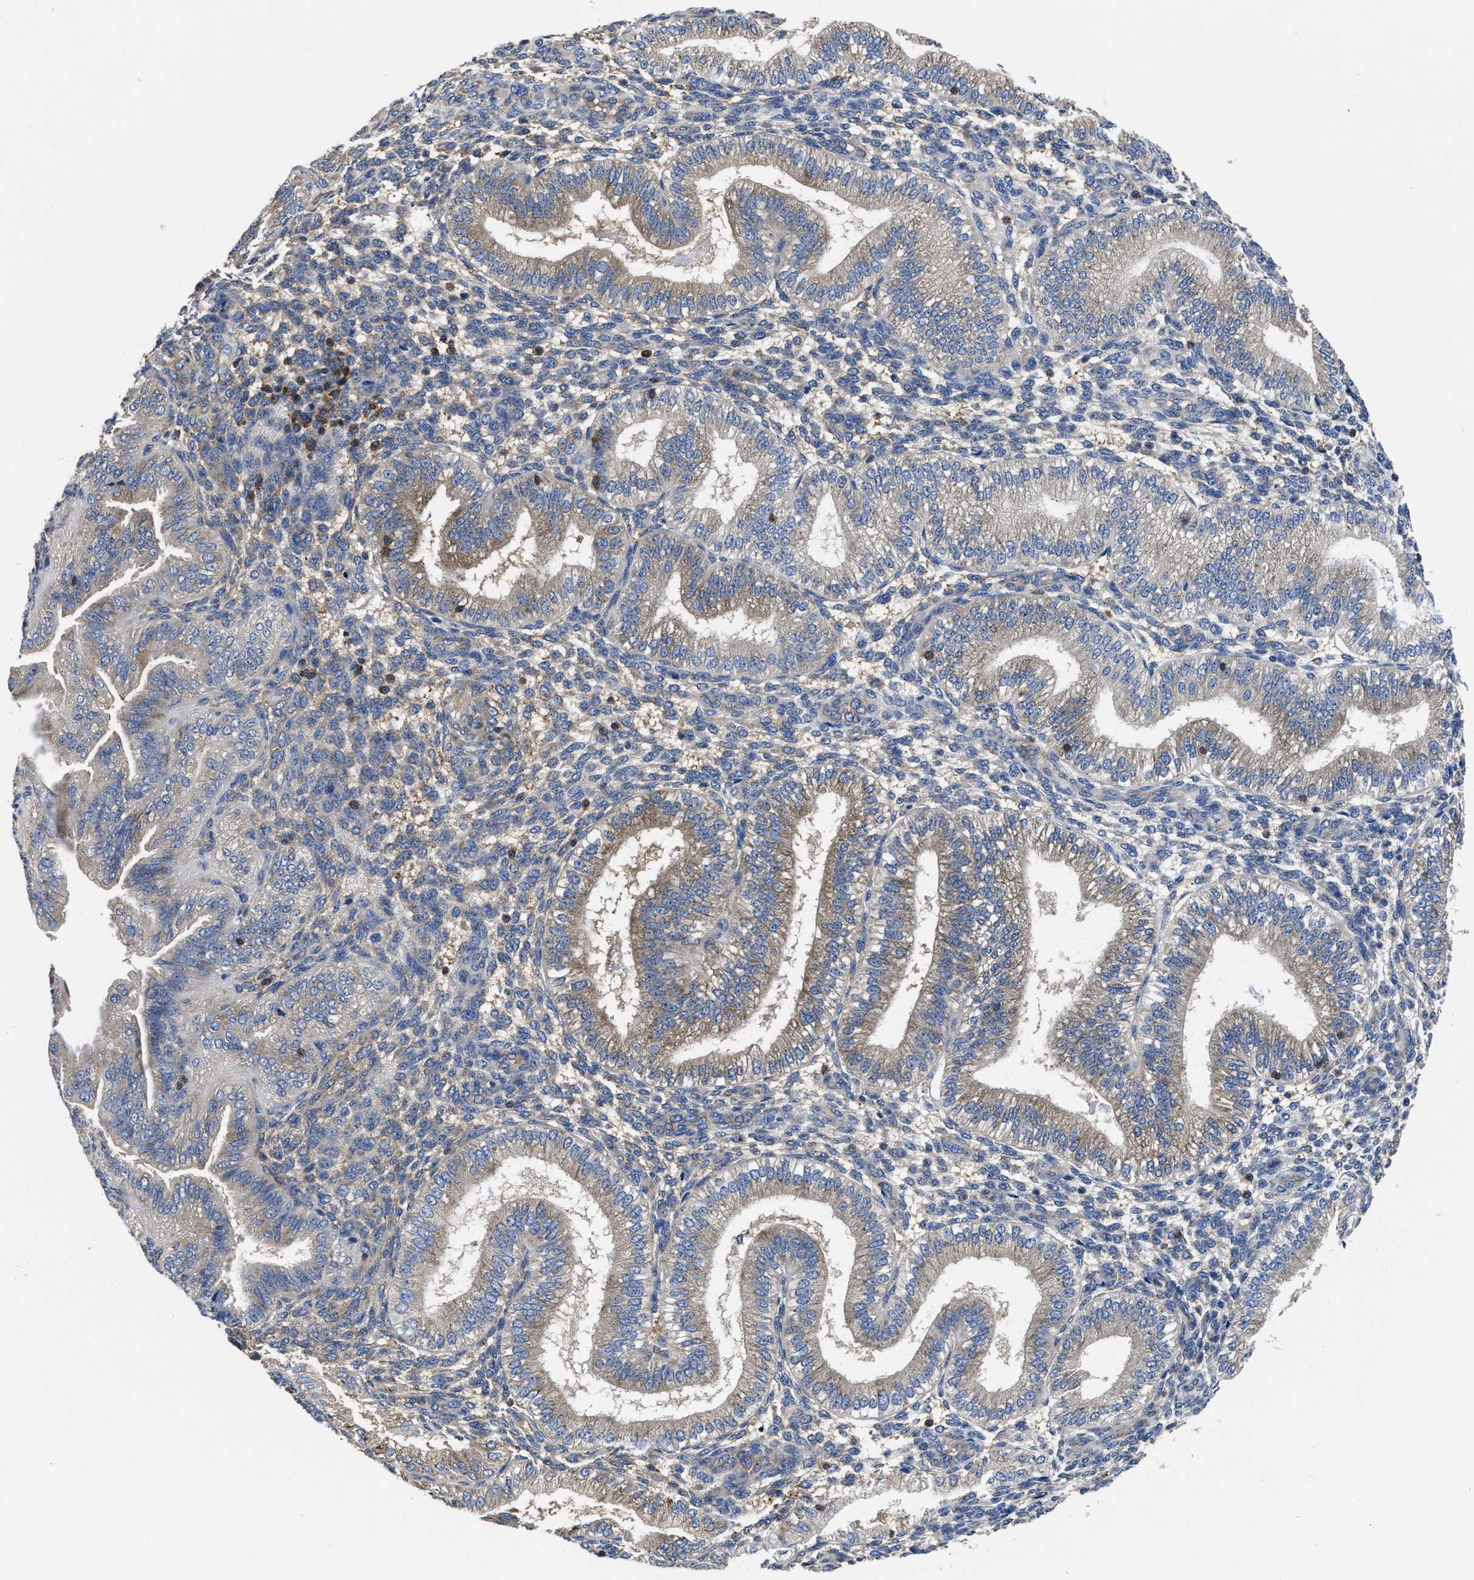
{"staining": {"intensity": "weak", "quantity": "<25%", "location": "cytoplasmic/membranous"}, "tissue": "endometrium", "cell_type": "Cells in endometrial stroma", "image_type": "normal", "snomed": [{"axis": "morphology", "description": "Normal tissue, NOS"}, {"axis": "topography", "description": "Endometrium"}], "caption": "Immunohistochemistry photomicrograph of normal endometrium: human endometrium stained with DAB demonstrates no significant protein expression in cells in endometrial stroma. The staining is performed using DAB (3,3'-diaminobenzidine) brown chromogen with nuclei counter-stained in using hematoxylin.", "gene": "YARS1", "patient": {"sex": "female", "age": 39}}